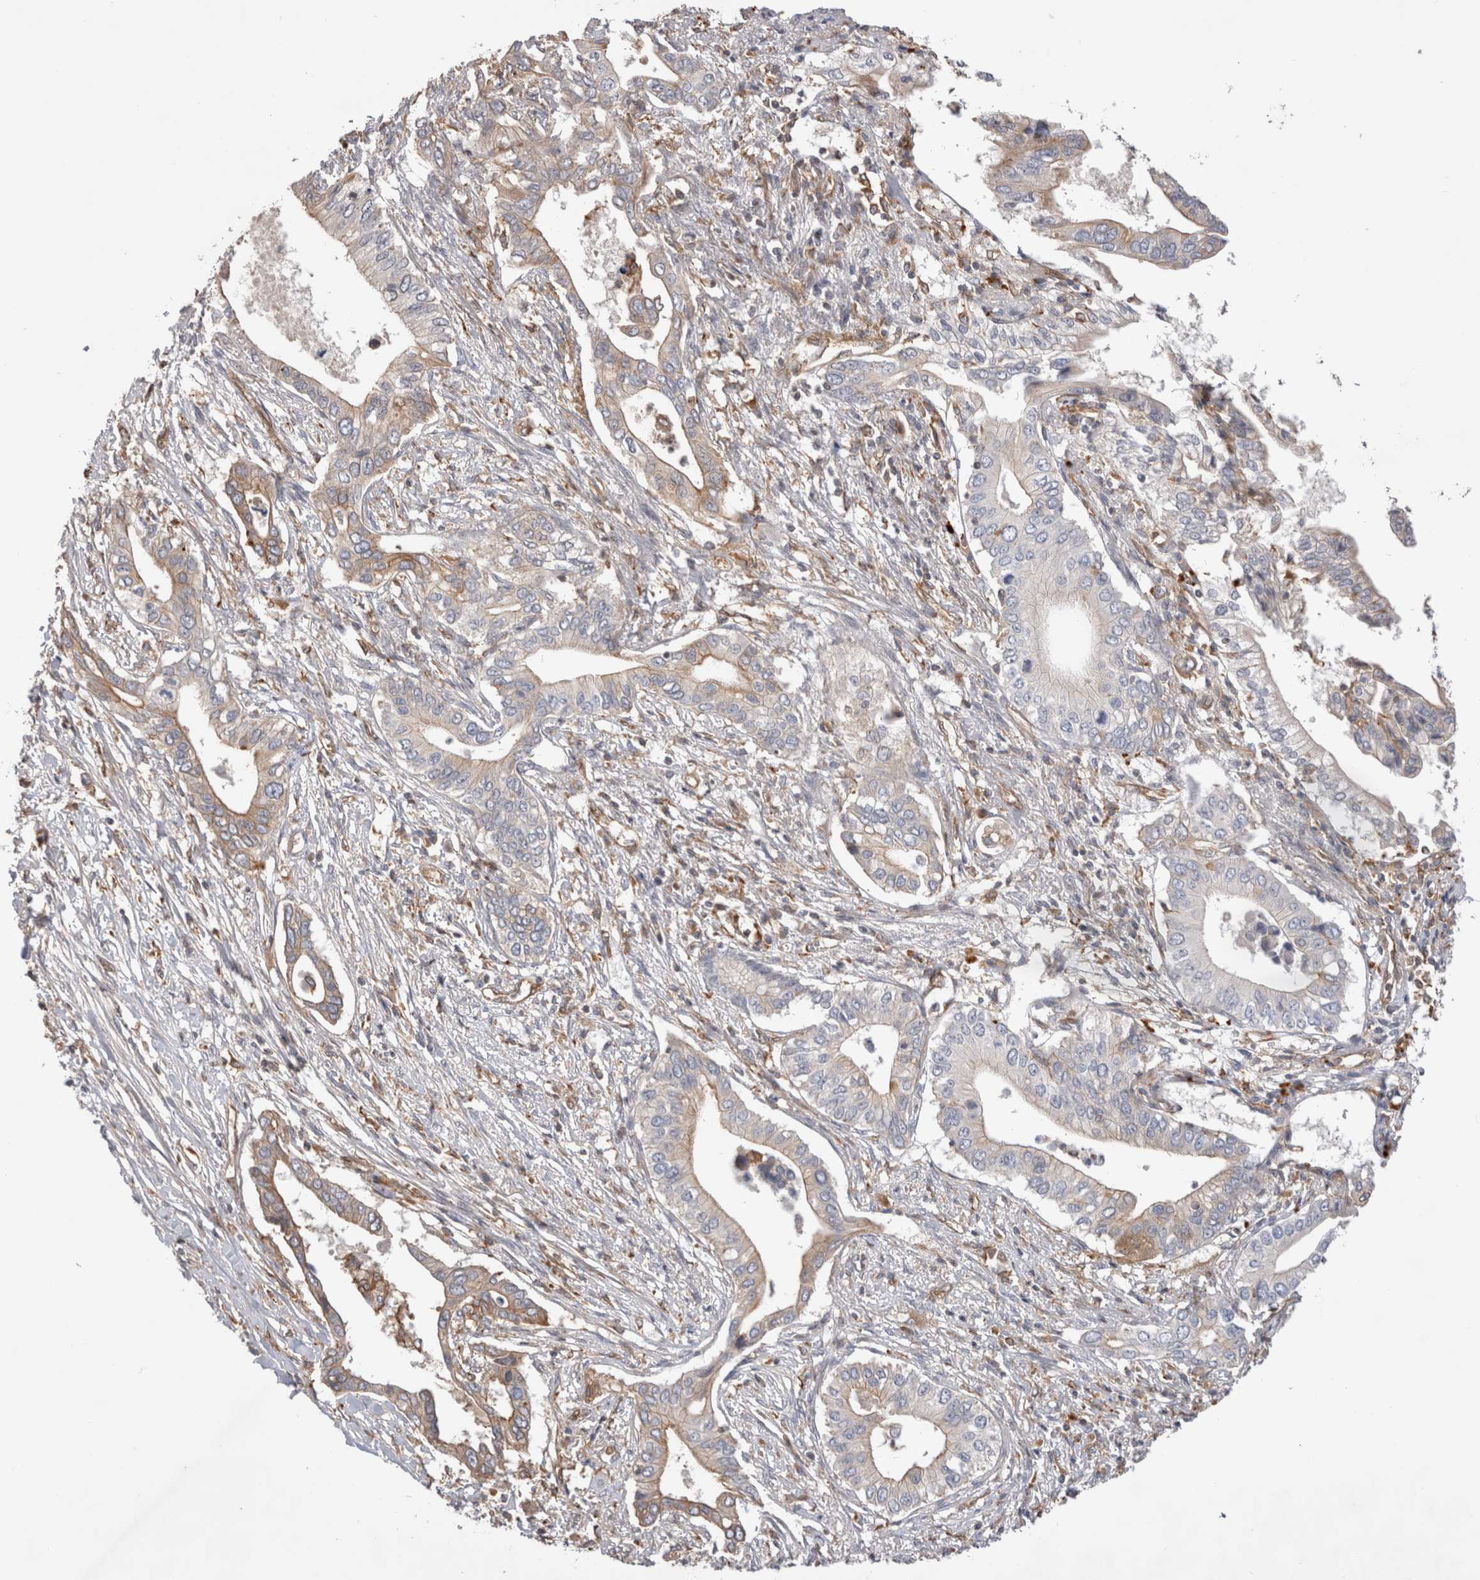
{"staining": {"intensity": "moderate", "quantity": "<25%", "location": "cytoplasmic/membranous"}, "tissue": "pancreatic cancer", "cell_type": "Tumor cells", "image_type": "cancer", "snomed": [{"axis": "morphology", "description": "Normal tissue, NOS"}, {"axis": "morphology", "description": "Adenocarcinoma, NOS"}, {"axis": "topography", "description": "Pancreas"}, {"axis": "topography", "description": "Peripheral nerve tissue"}], "caption": "There is low levels of moderate cytoplasmic/membranous staining in tumor cells of pancreatic cancer (adenocarcinoma), as demonstrated by immunohistochemical staining (brown color).", "gene": "BNIP2", "patient": {"sex": "male", "age": 59}}